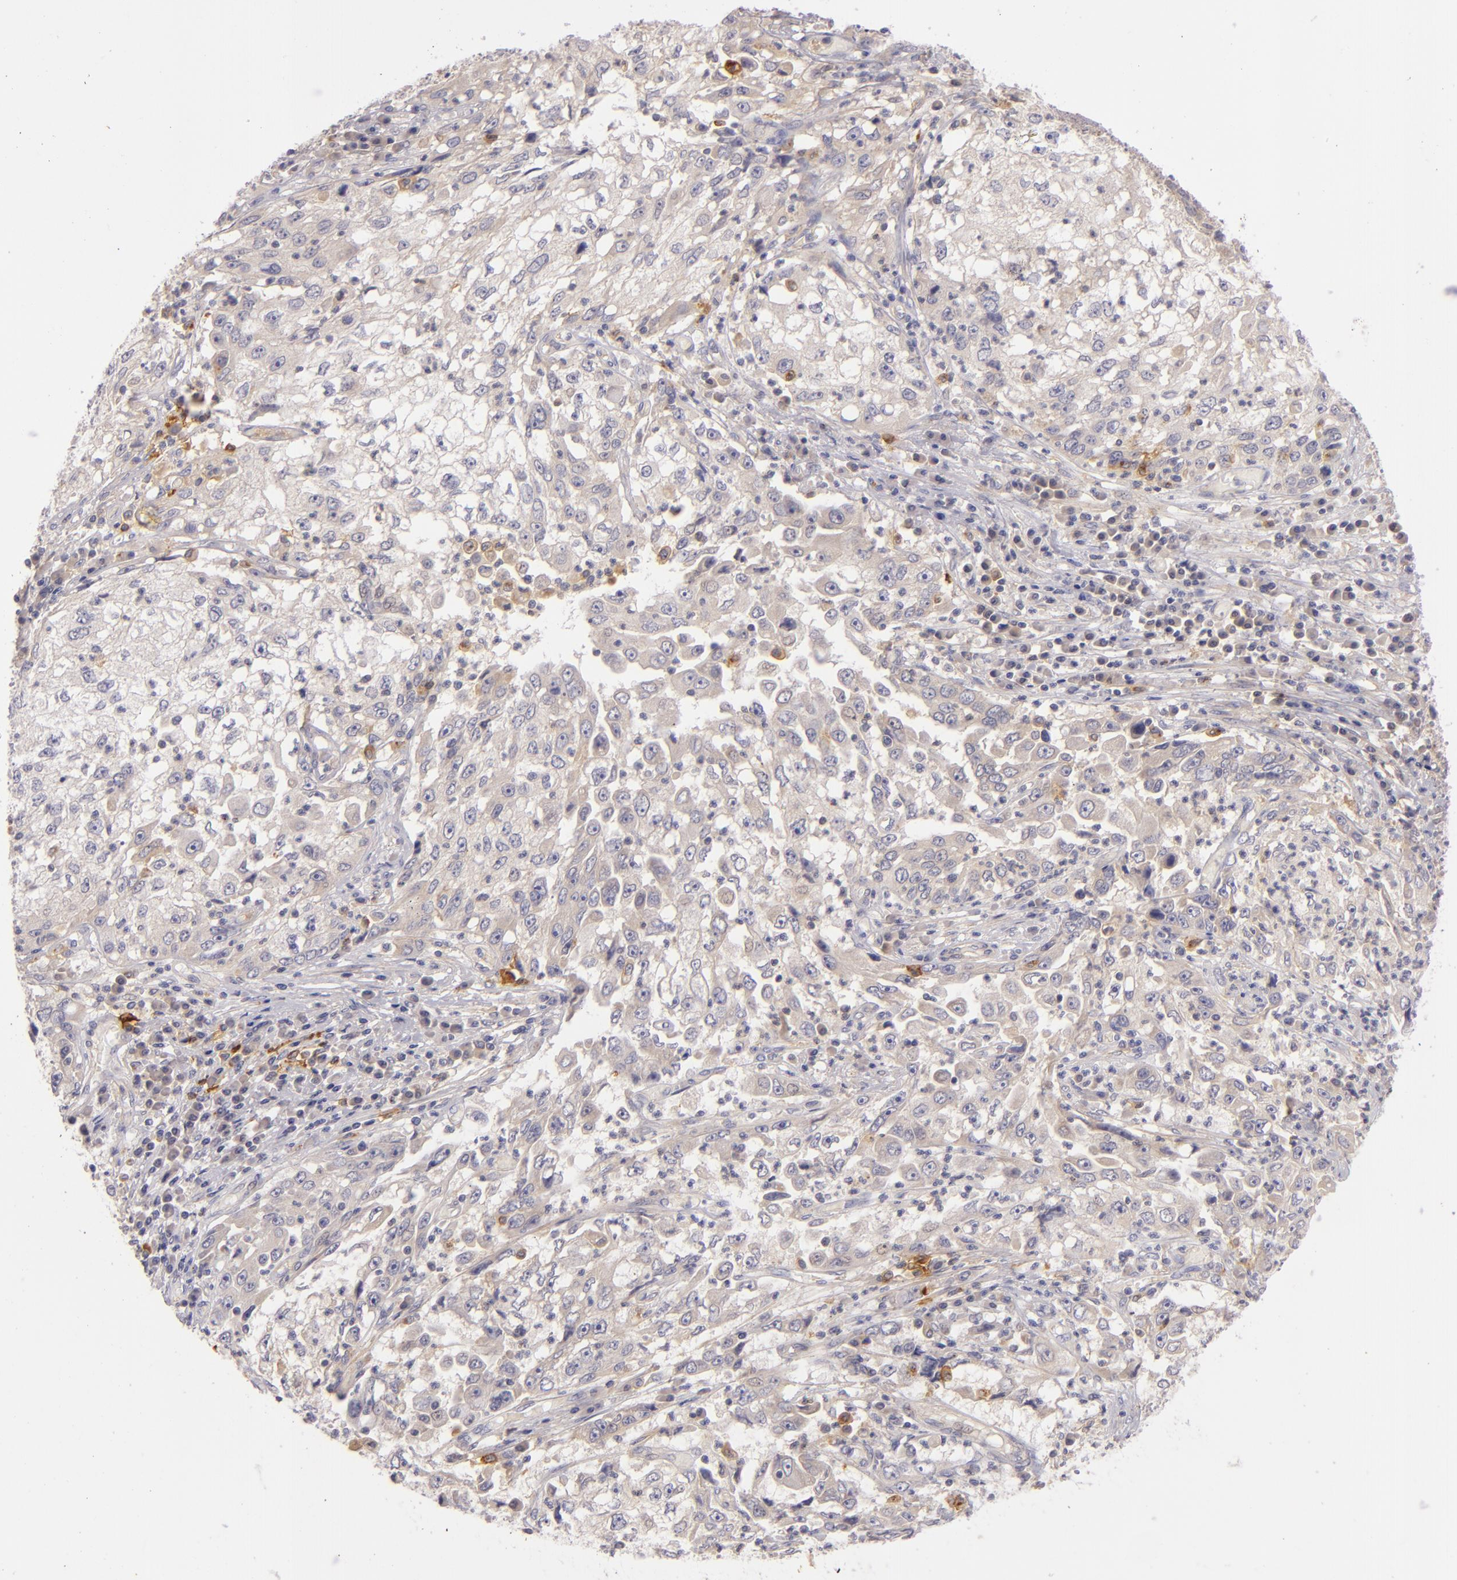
{"staining": {"intensity": "negative", "quantity": "none", "location": "none"}, "tissue": "cervical cancer", "cell_type": "Tumor cells", "image_type": "cancer", "snomed": [{"axis": "morphology", "description": "Squamous cell carcinoma, NOS"}, {"axis": "topography", "description": "Cervix"}], "caption": "Immunohistochemical staining of human cervical squamous cell carcinoma shows no significant staining in tumor cells.", "gene": "CD83", "patient": {"sex": "female", "age": 36}}